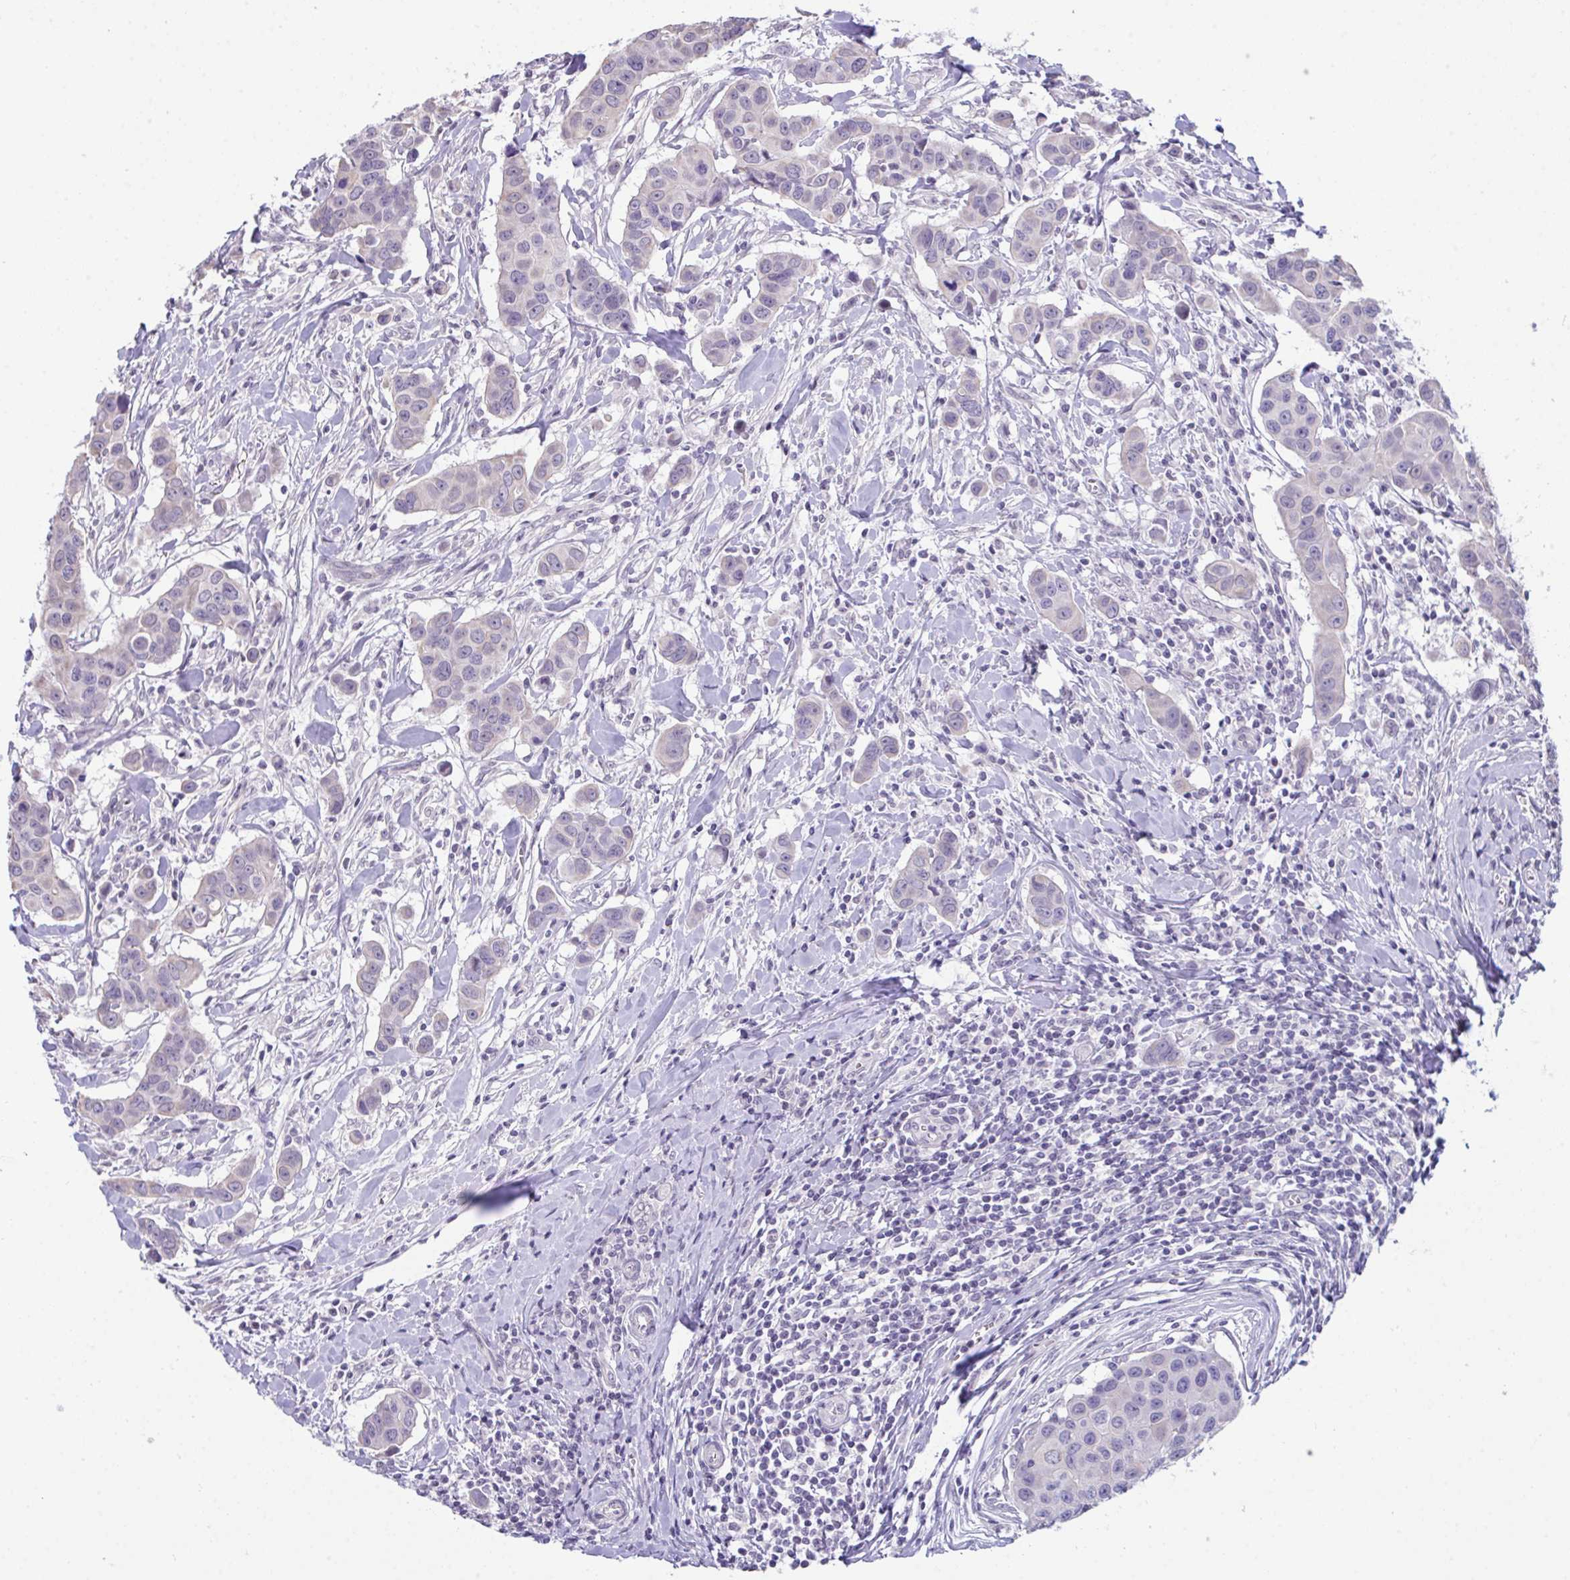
{"staining": {"intensity": "negative", "quantity": "none", "location": "none"}, "tissue": "breast cancer", "cell_type": "Tumor cells", "image_type": "cancer", "snomed": [{"axis": "morphology", "description": "Duct carcinoma"}, {"axis": "topography", "description": "Breast"}], "caption": "Immunohistochemistry of breast cancer demonstrates no staining in tumor cells.", "gene": "ATP6V0D2", "patient": {"sex": "female", "age": 24}}